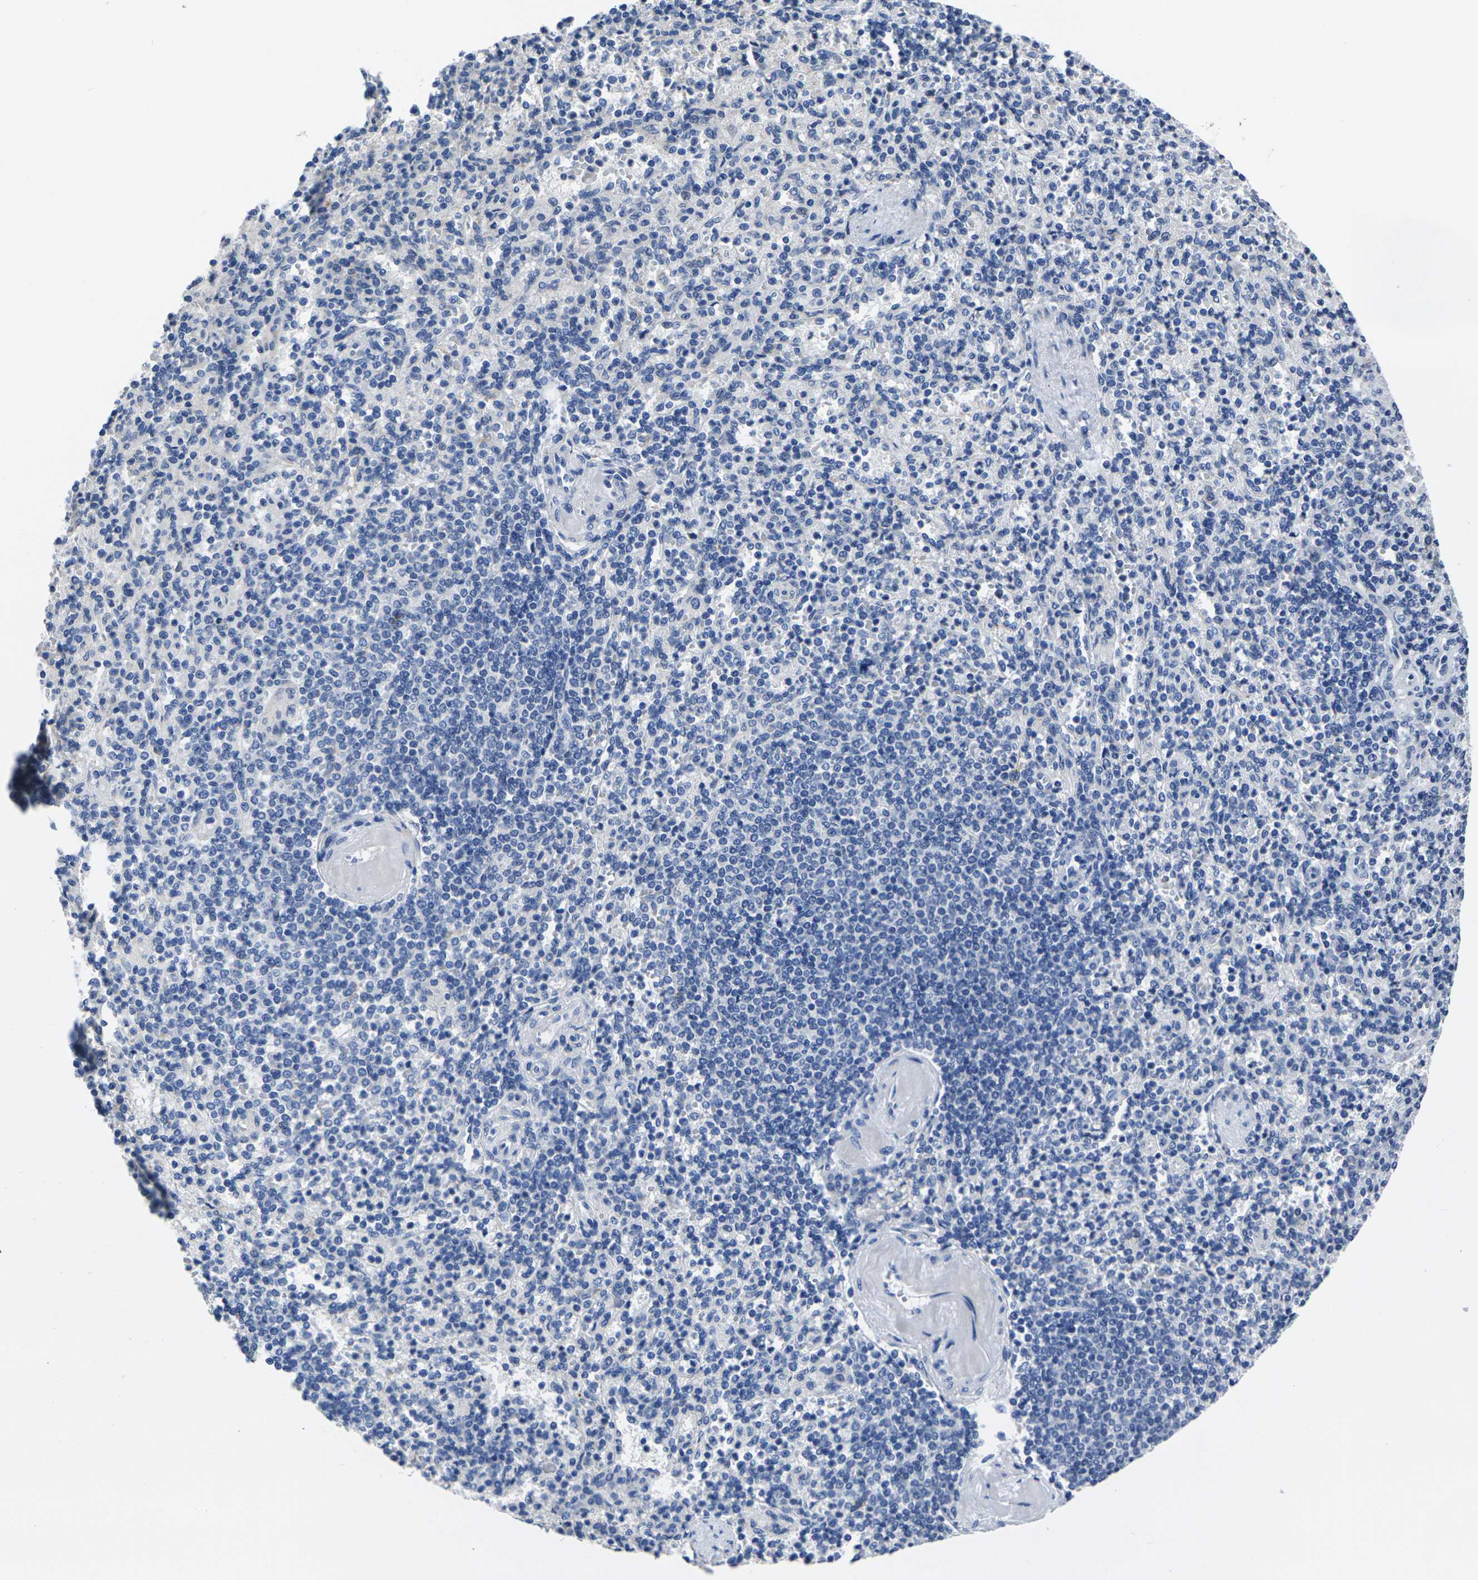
{"staining": {"intensity": "negative", "quantity": "none", "location": "none"}, "tissue": "spleen", "cell_type": "Cells in red pulp", "image_type": "normal", "snomed": [{"axis": "morphology", "description": "Normal tissue, NOS"}, {"axis": "topography", "description": "Spleen"}], "caption": "Human spleen stained for a protein using IHC exhibits no expression in cells in red pulp.", "gene": "CYP2C8", "patient": {"sex": "female", "age": 74}}